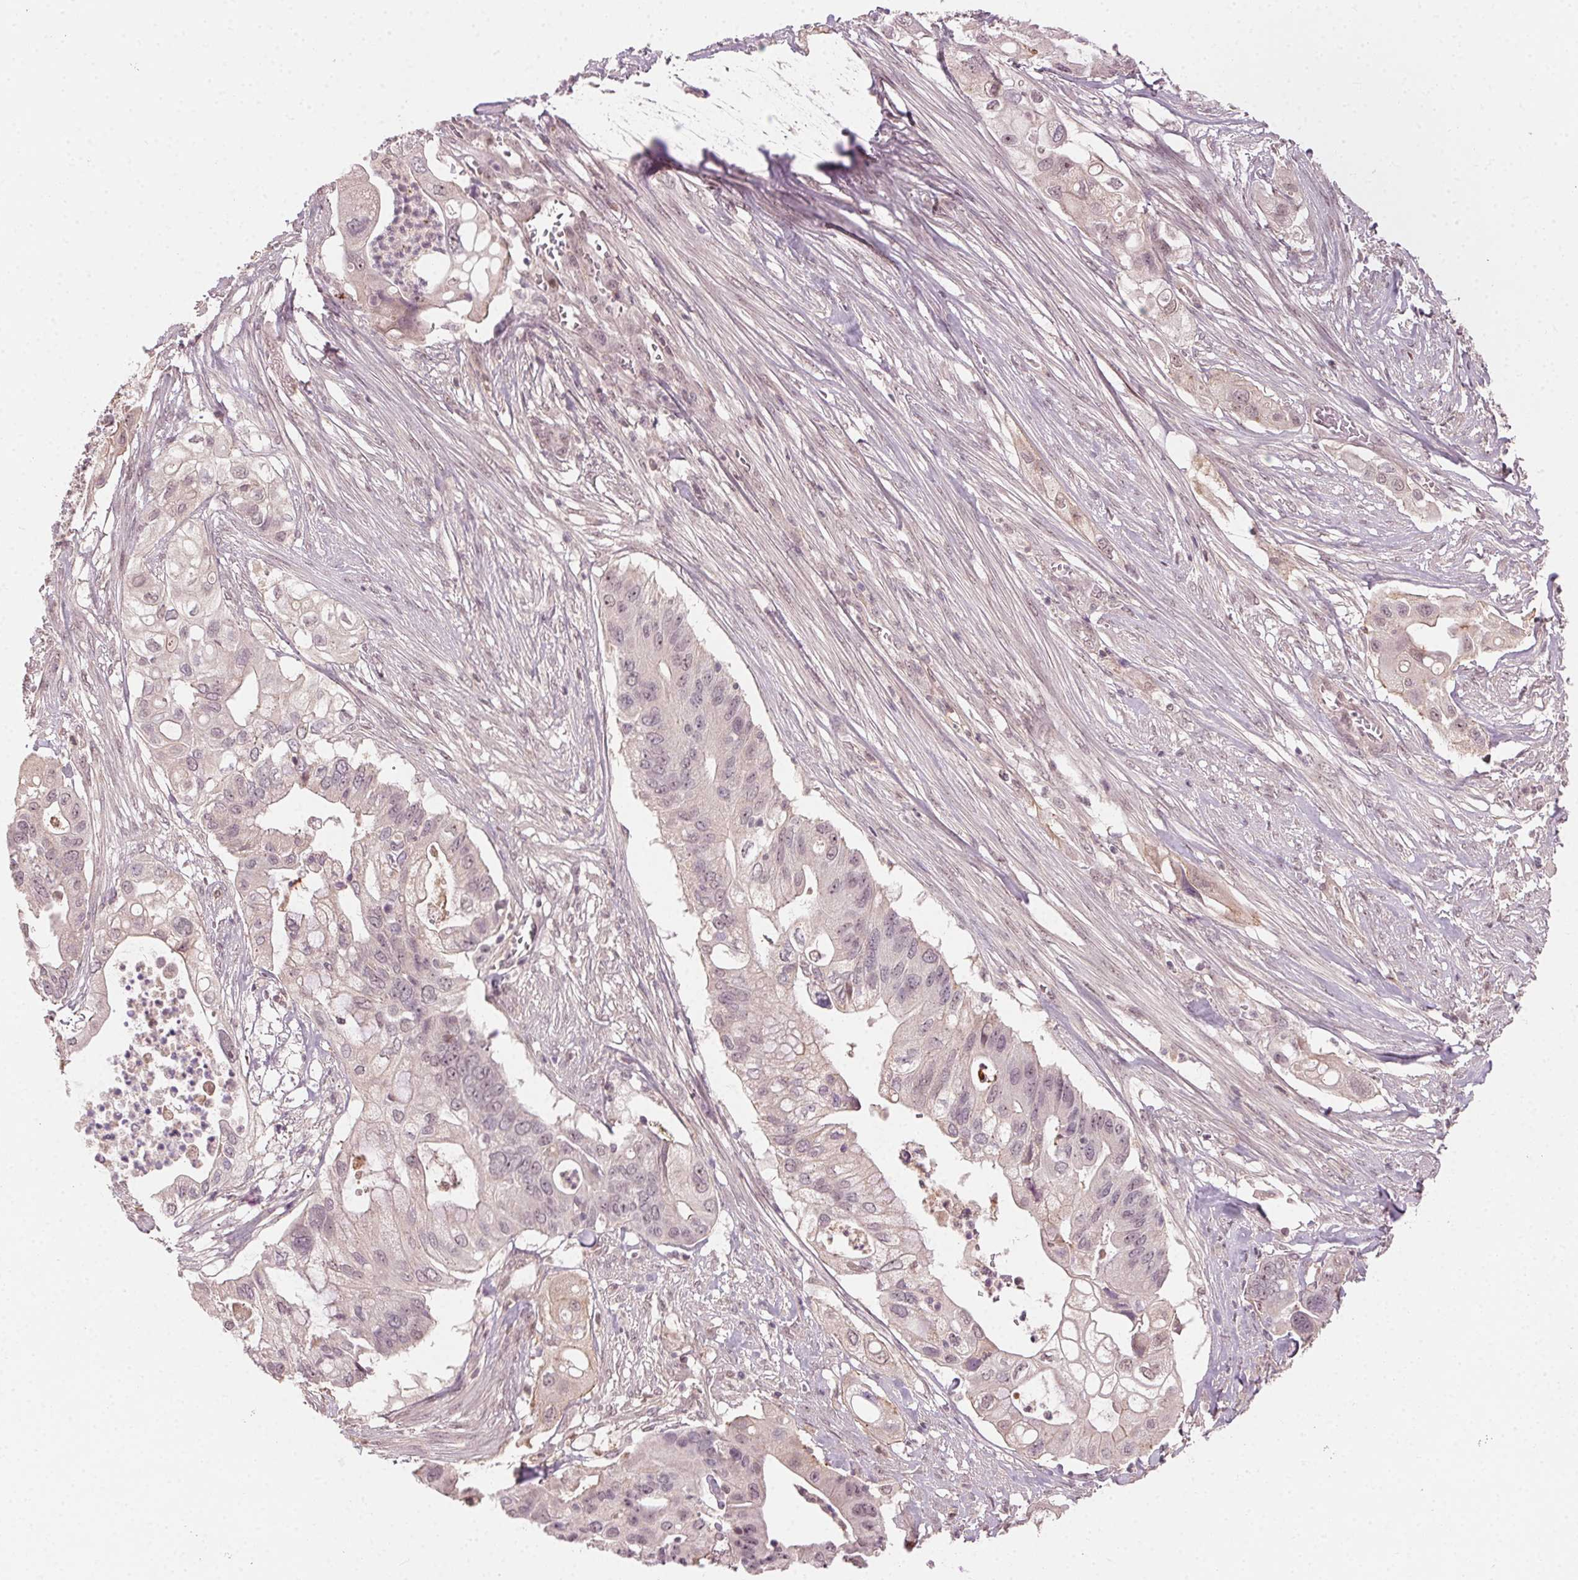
{"staining": {"intensity": "negative", "quantity": "none", "location": "none"}, "tissue": "pancreatic cancer", "cell_type": "Tumor cells", "image_type": "cancer", "snomed": [{"axis": "morphology", "description": "Adenocarcinoma, NOS"}, {"axis": "topography", "description": "Pancreas"}], "caption": "Tumor cells are negative for protein expression in human adenocarcinoma (pancreatic).", "gene": "TUB", "patient": {"sex": "female", "age": 72}}